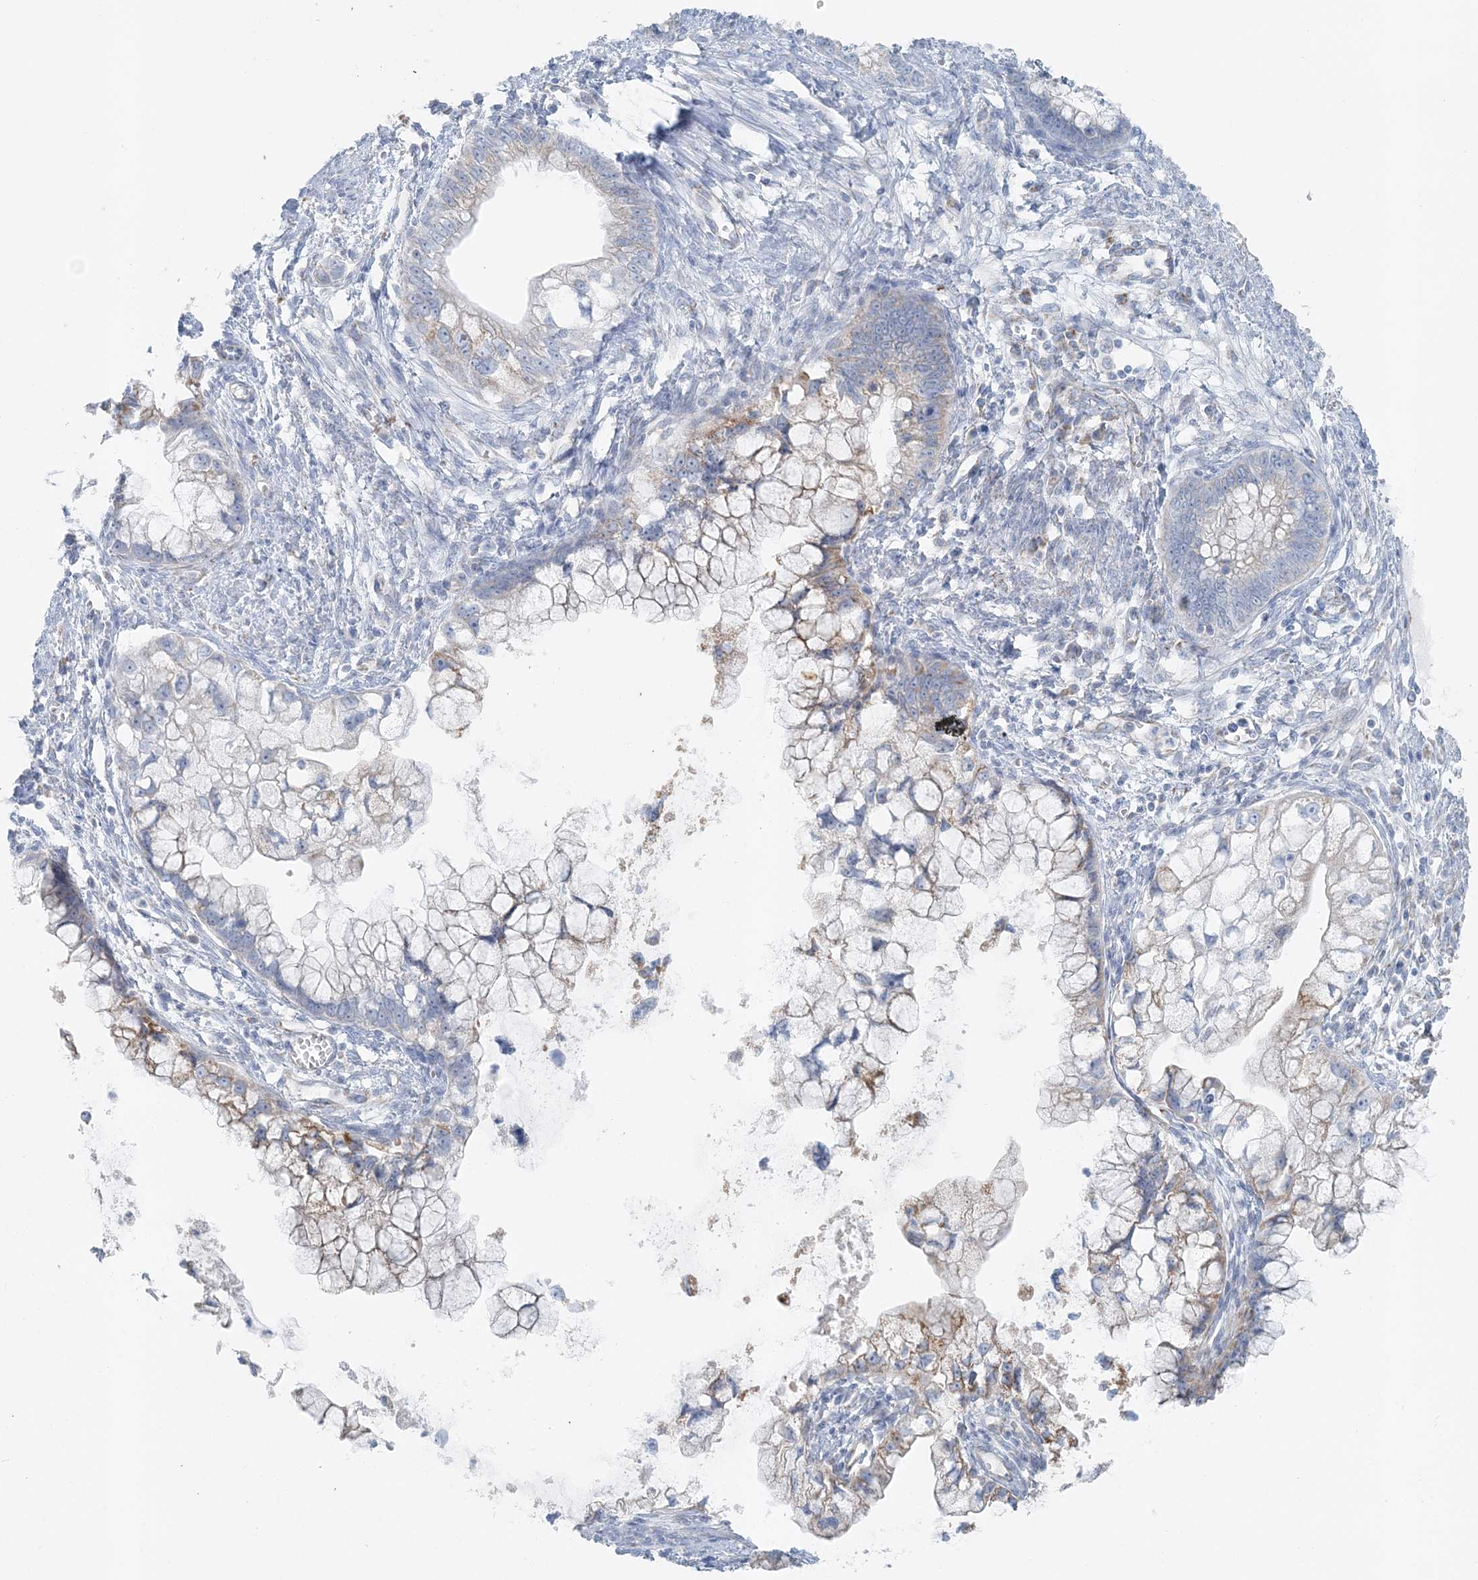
{"staining": {"intensity": "weak", "quantity": "<25%", "location": "cytoplasmic/membranous"}, "tissue": "cervical cancer", "cell_type": "Tumor cells", "image_type": "cancer", "snomed": [{"axis": "morphology", "description": "Adenocarcinoma, NOS"}, {"axis": "topography", "description": "Cervix"}], "caption": "Immunohistochemistry histopathology image of human adenocarcinoma (cervical) stained for a protein (brown), which reveals no expression in tumor cells. (DAB immunohistochemistry, high magnification).", "gene": "PCCB", "patient": {"sex": "female", "age": 44}}